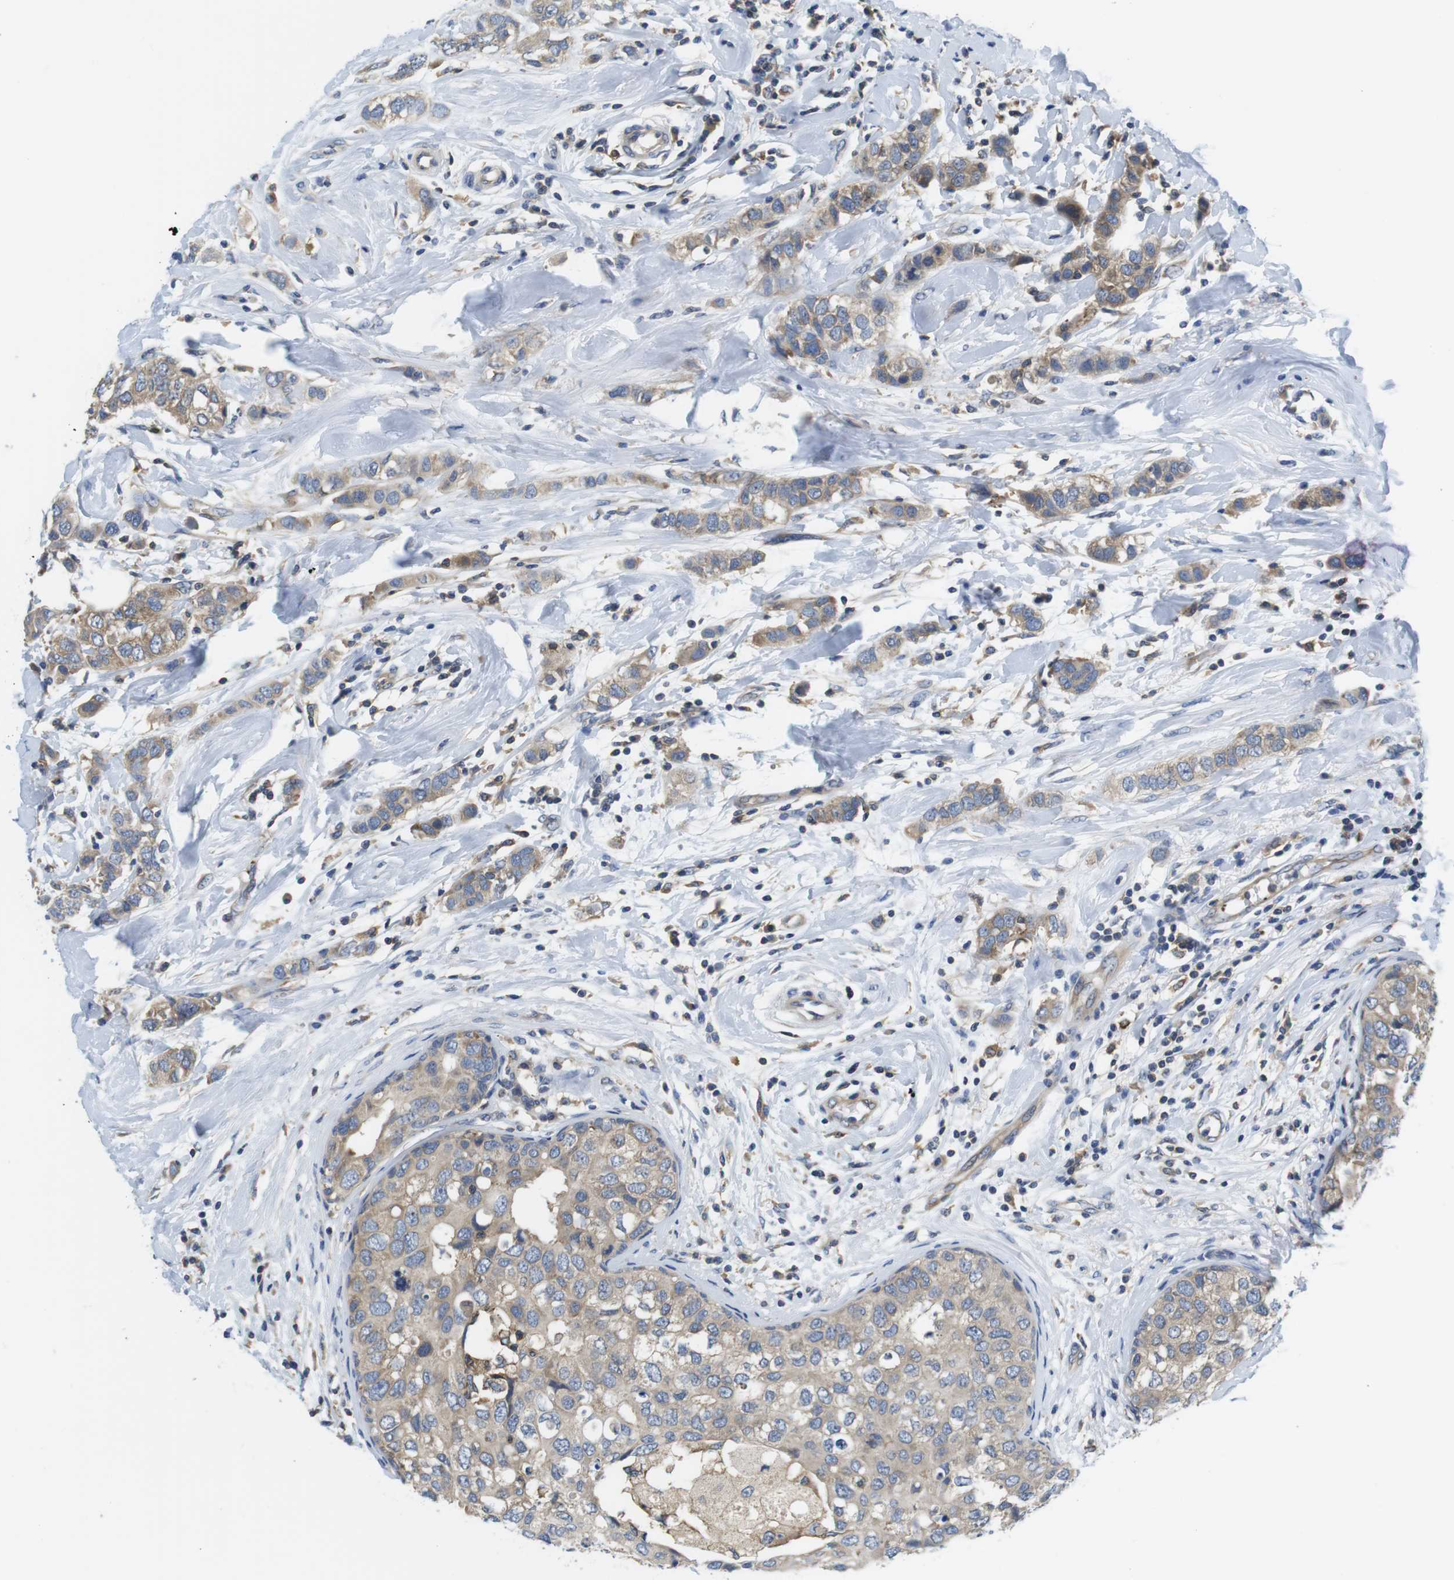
{"staining": {"intensity": "weak", "quantity": ">75%", "location": "cytoplasmic/membranous"}, "tissue": "breast cancer", "cell_type": "Tumor cells", "image_type": "cancer", "snomed": [{"axis": "morphology", "description": "Duct carcinoma"}, {"axis": "topography", "description": "Breast"}], "caption": "An image of human breast cancer stained for a protein reveals weak cytoplasmic/membranous brown staining in tumor cells.", "gene": "HERPUD2", "patient": {"sex": "female", "age": 50}}